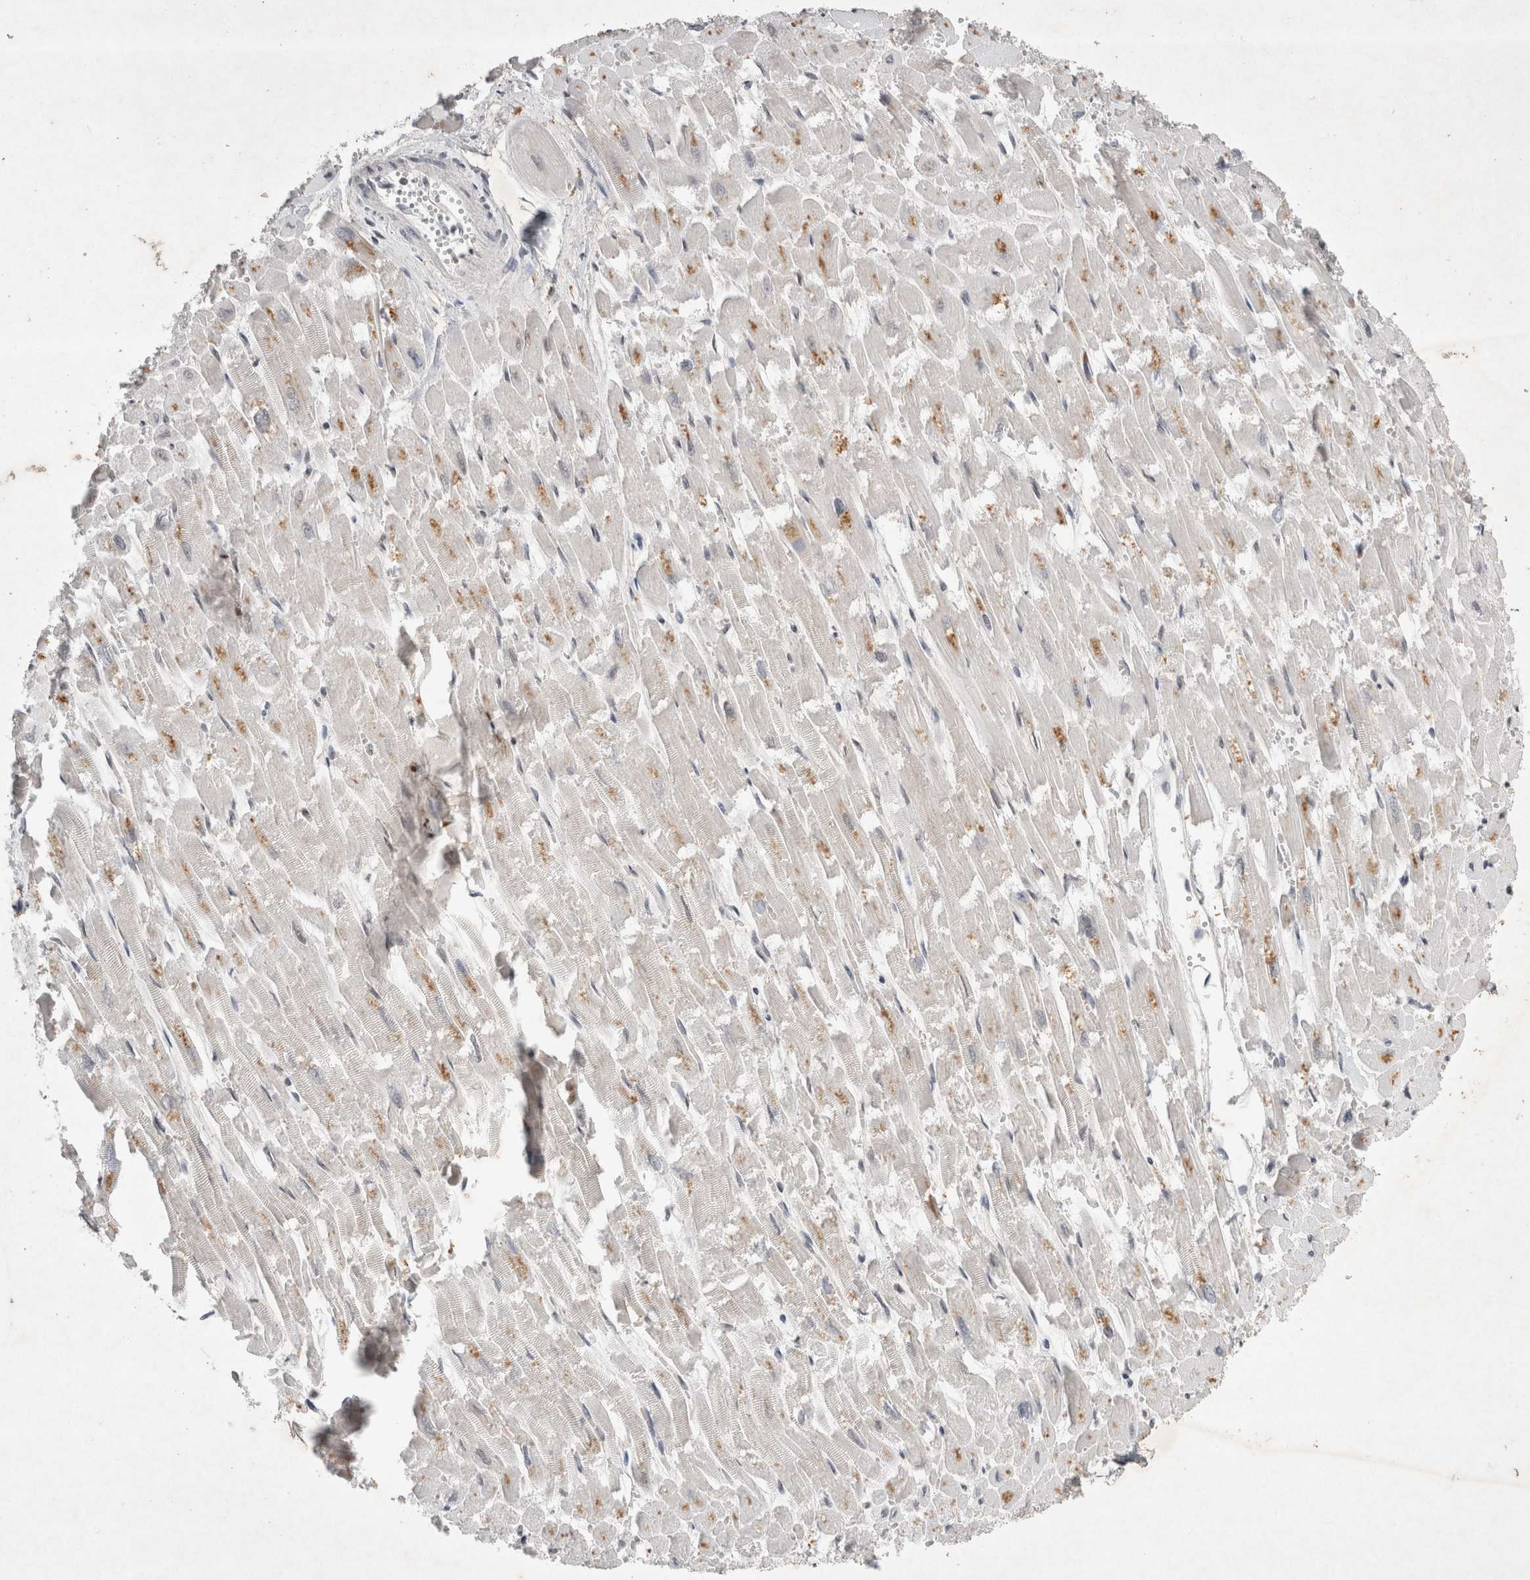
{"staining": {"intensity": "moderate", "quantity": "25%-75%", "location": "cytoplasmic/membranous,nuclear"}, "tissue": "heart muscle", "cell_type": "Cardiomyocytes", "image_type": "normal", "snomed": [{"axis": "morphology", "description": "Normal tissue, NOS"}, {"axis": "topography", "description": "Heart"}], "caption": "DAB immunohistochemical staining of benign heart muscle shows moderate cytoplasmic/membranous,nuclear protein expression in approximately 25%-75% of cardiomyocytes. (Brightfield microscopy of DAB IHC at high magnification).", "gene": "RBM6", "patient": {"sex": "male", "age": 54}}